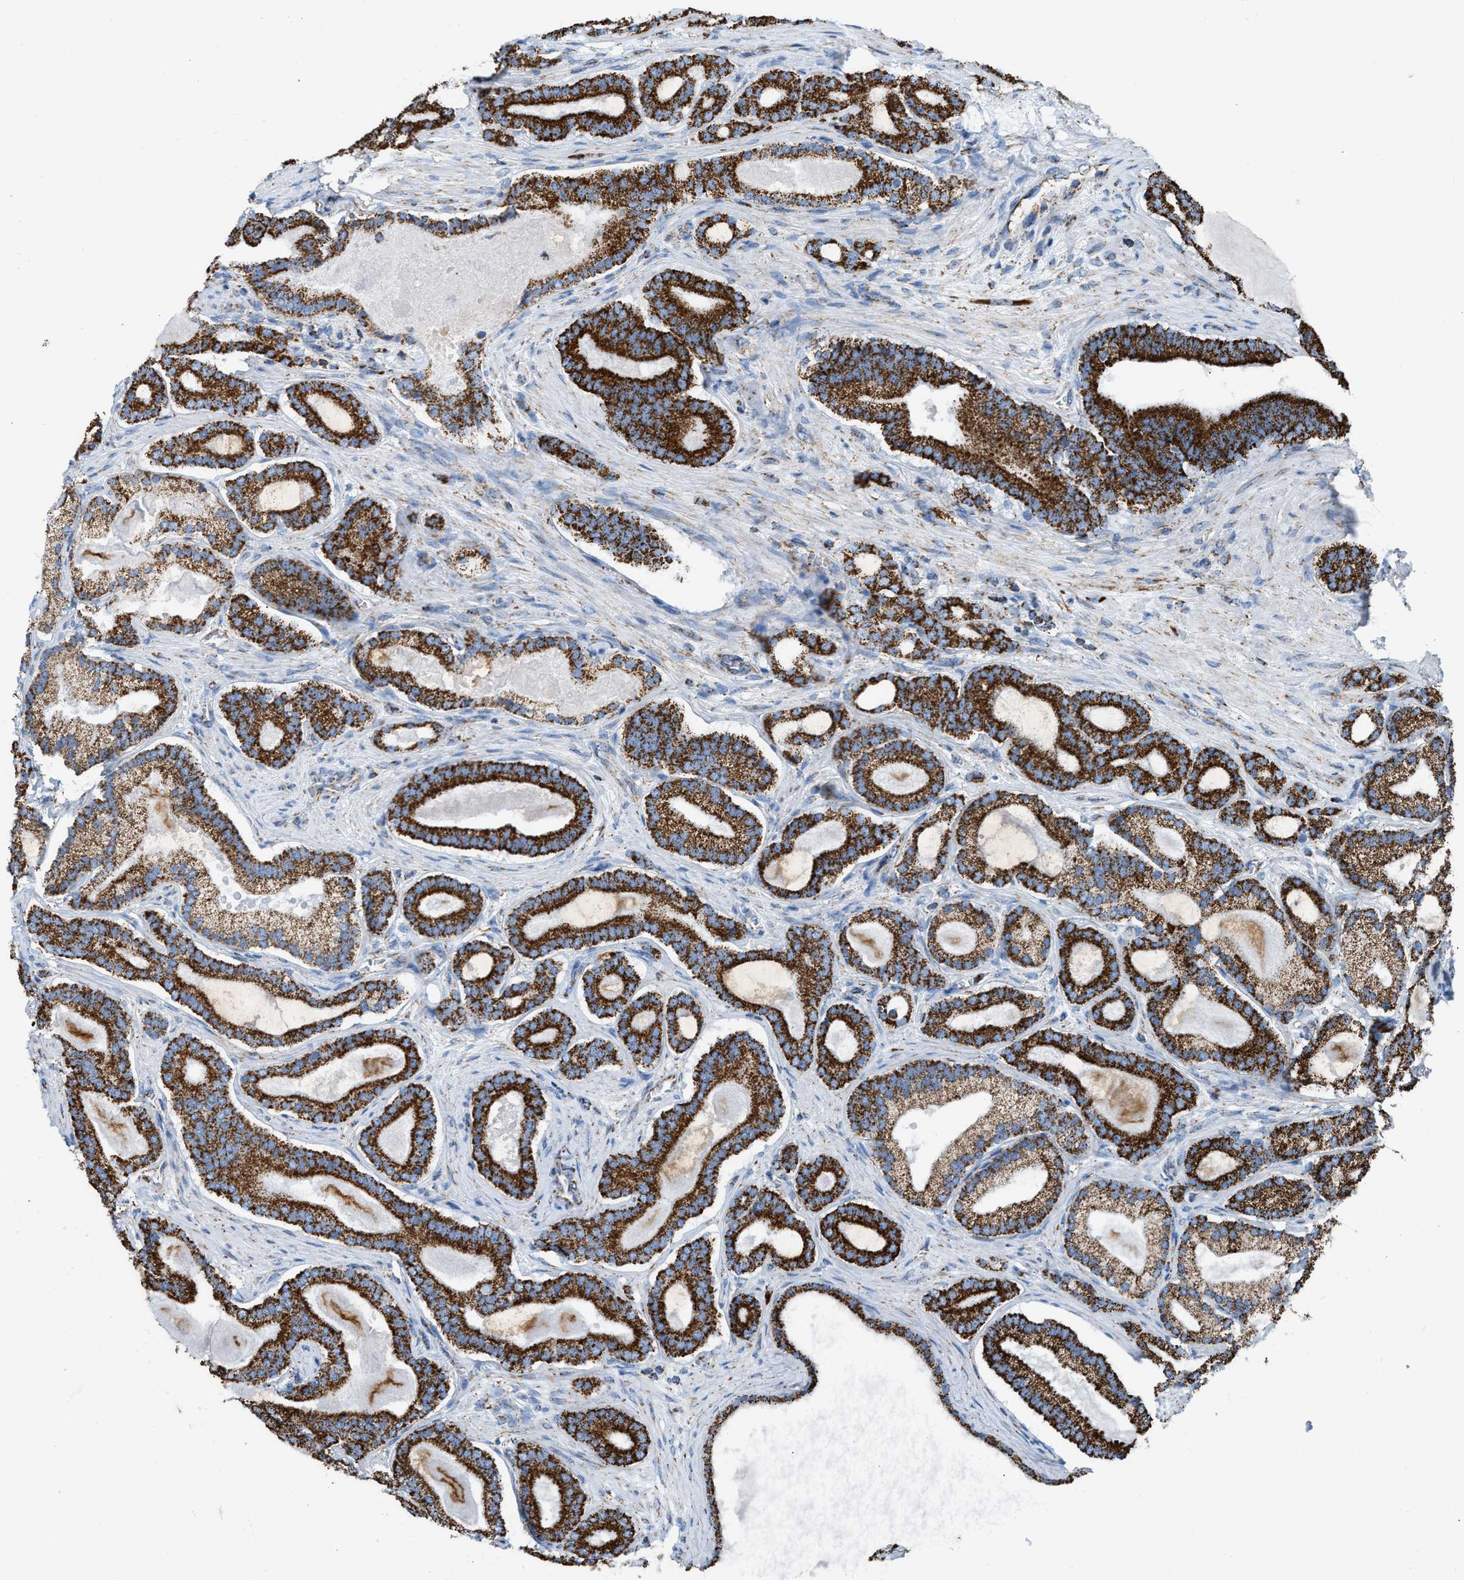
{"staining": {"intensity": "strong", "quantity": ">75%", "location": "cytoplasmic/membranous"}, "tissue": "prostate cancer", "cell_type": "Tumor cells", "image_type": "cancer", "snomed": [{"axis": "morphology", "description": "Adenocarcinoma, High grade"}, {"axis": "topography", "description": "Prostate"}], "caption": "Immunohistochemistry (DAB (3,3'-diaminobenzidine)) staining of prostate cancer (adenocarcinoma (high-grade)) reveals strong cytoplasmic/membranous protein expression in approximately >75% of tumor cells.", "gene": "ETFB", "patient": {"sex": "male", "age": 60}}